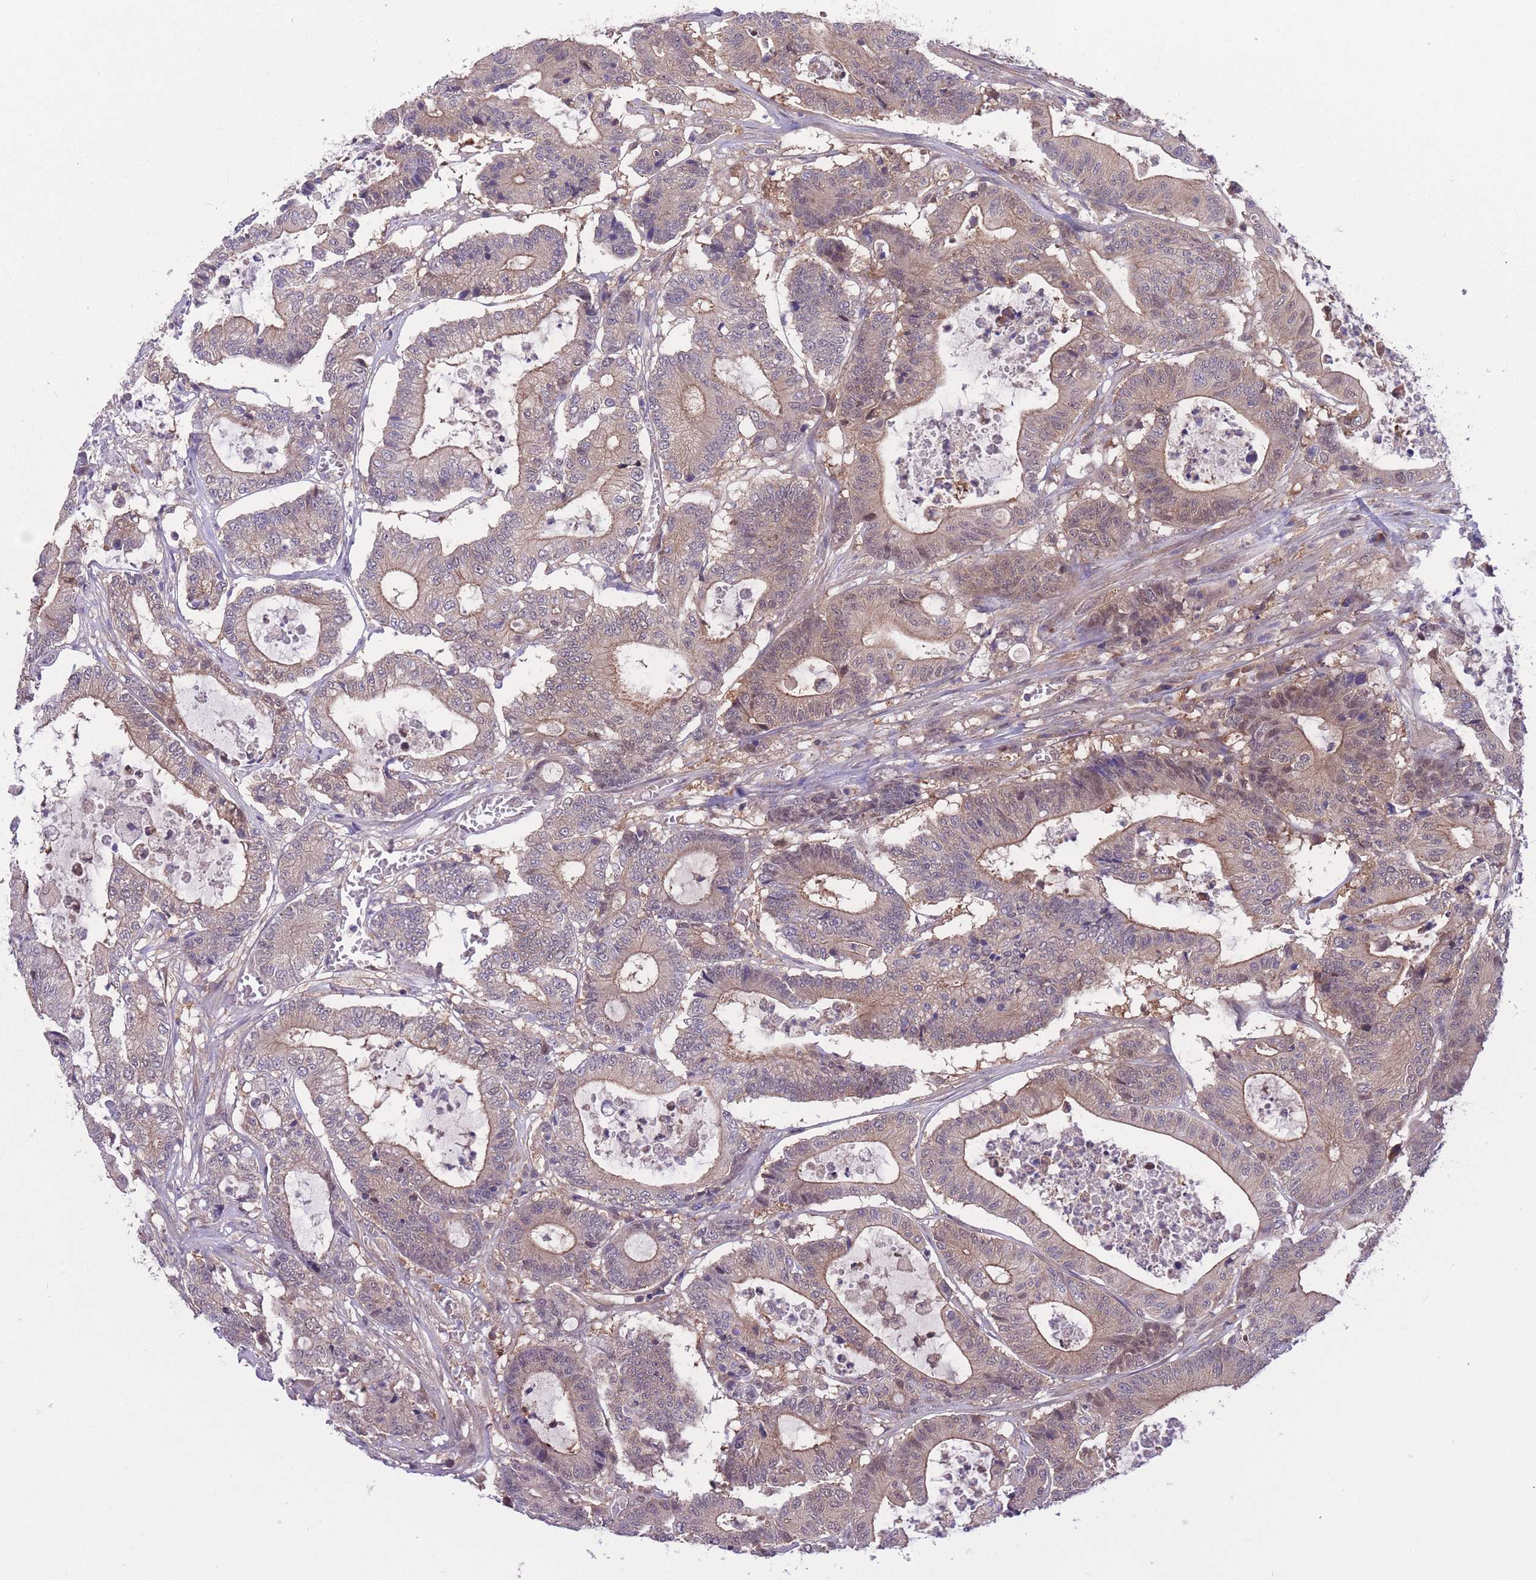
{"staining": {"intensity": "moderate", "quantity": "25%-75%", "location": "cytoplasmic/membranous"}, "tissue": "colorectal cancer", "cell_type": "Tumor cells", "image_type": "cancer", "snomed": [{"axis": "morphology", "description": "Adenocarcinoma, NOS"}, {"axis": "topography", "description": "Colon"}], "caption": "This is a micrograph of immunohistochemistry (IHC) staining of colorectal adenocarcinoma, which shows moderate positivity in the cytoplasmic/membranous of tumor cells.", "gene": "UBE2N", "patient": {"sex": "female", "age": 84}}